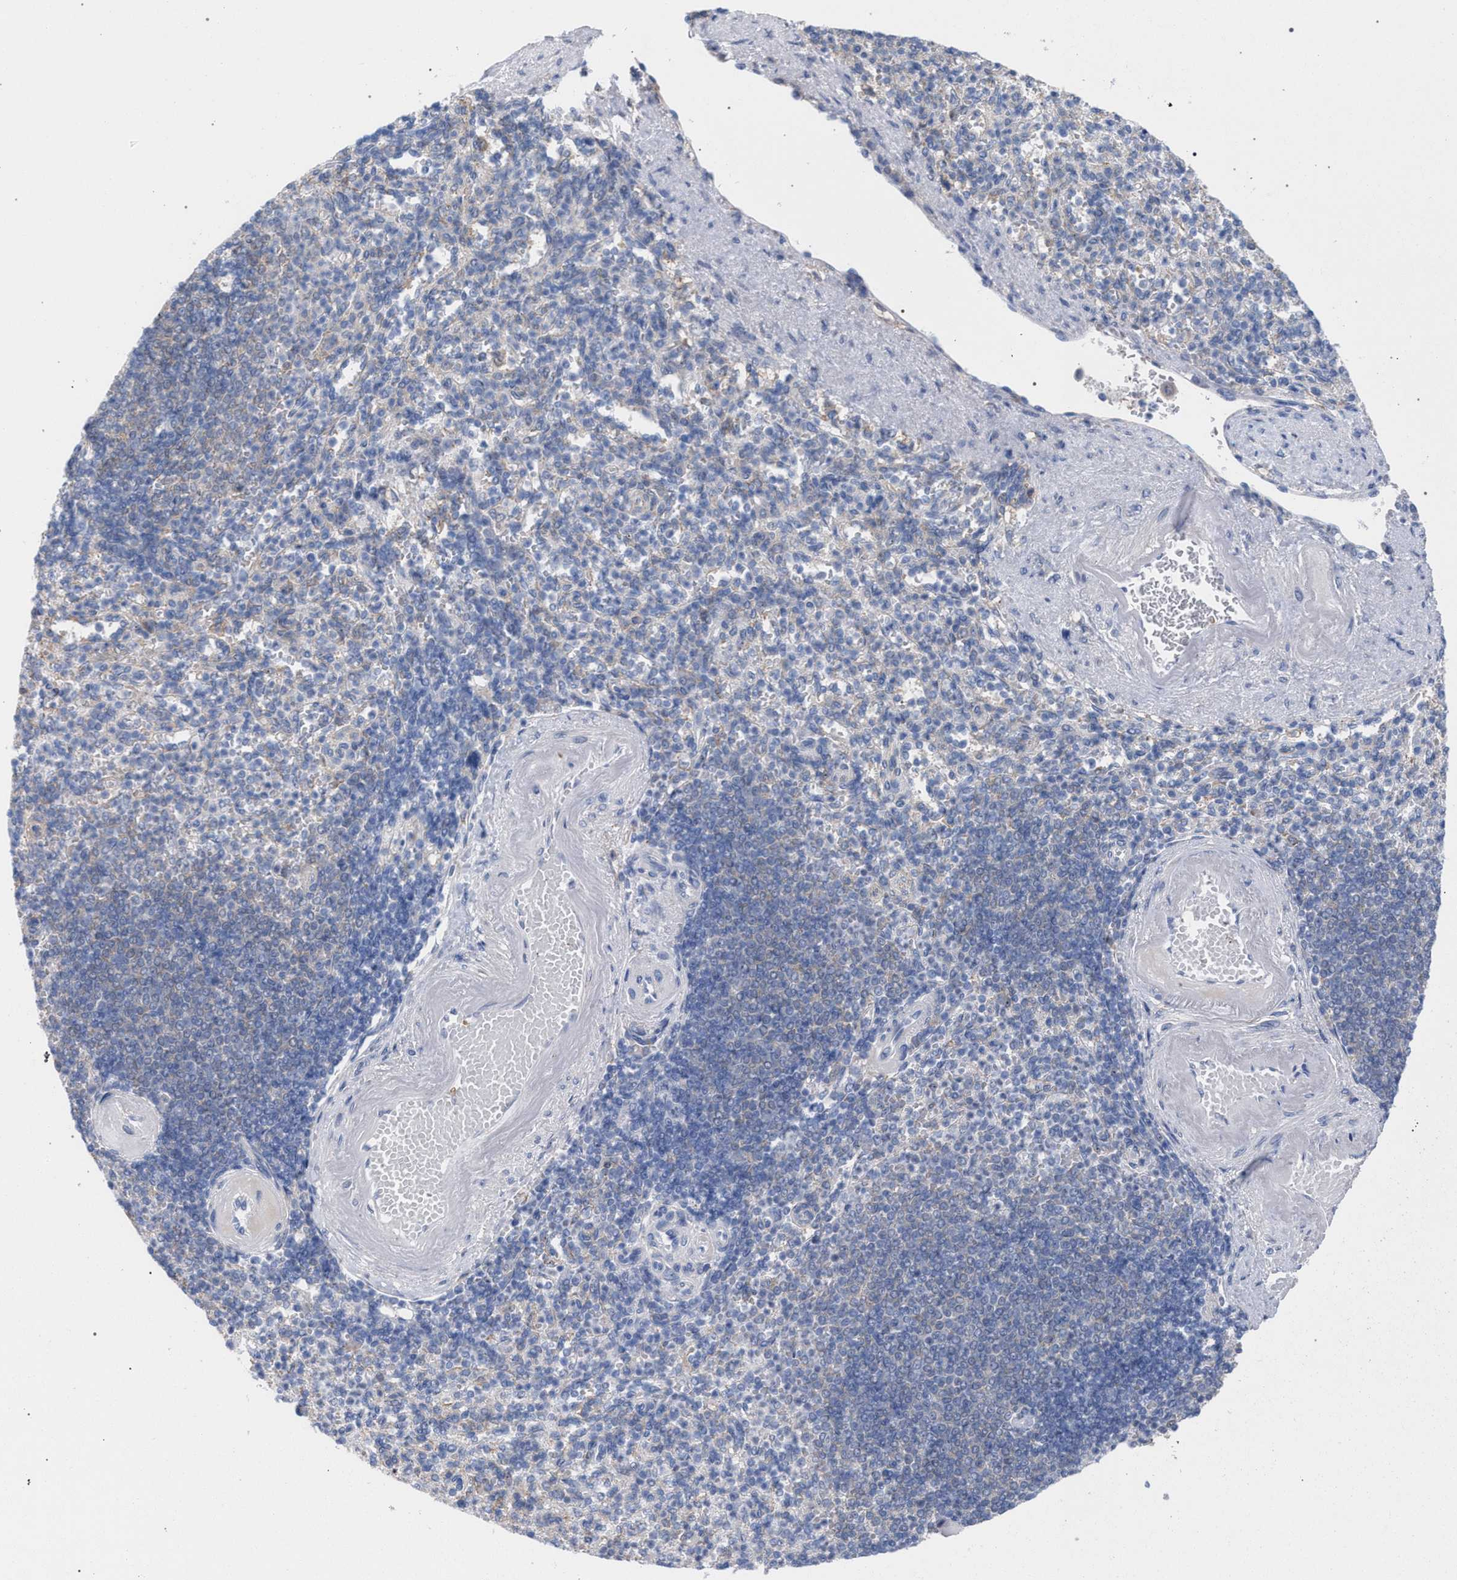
{"staining": {"intensity": "moderate", "quantity": "<25%", "location": "cytoplasmic/membranous"}, "tissue": "spleen", "cell_type": "Cells in red pulp", "image_type": "normal", "snomed": [{"axis": "morphology", "description": "Normal tissue, NOS"}, {"axis": "topography", "description": "Spleen"}], "caption": "Immunohistochemical staining of normal human spleen demonstrates <25% levels of moderate cytoplasmic/membranous protein staining in approximately <25% of cells in red pulp.", "gene": "FHOD3", "patient": {"sex": "female", "age": 74}}